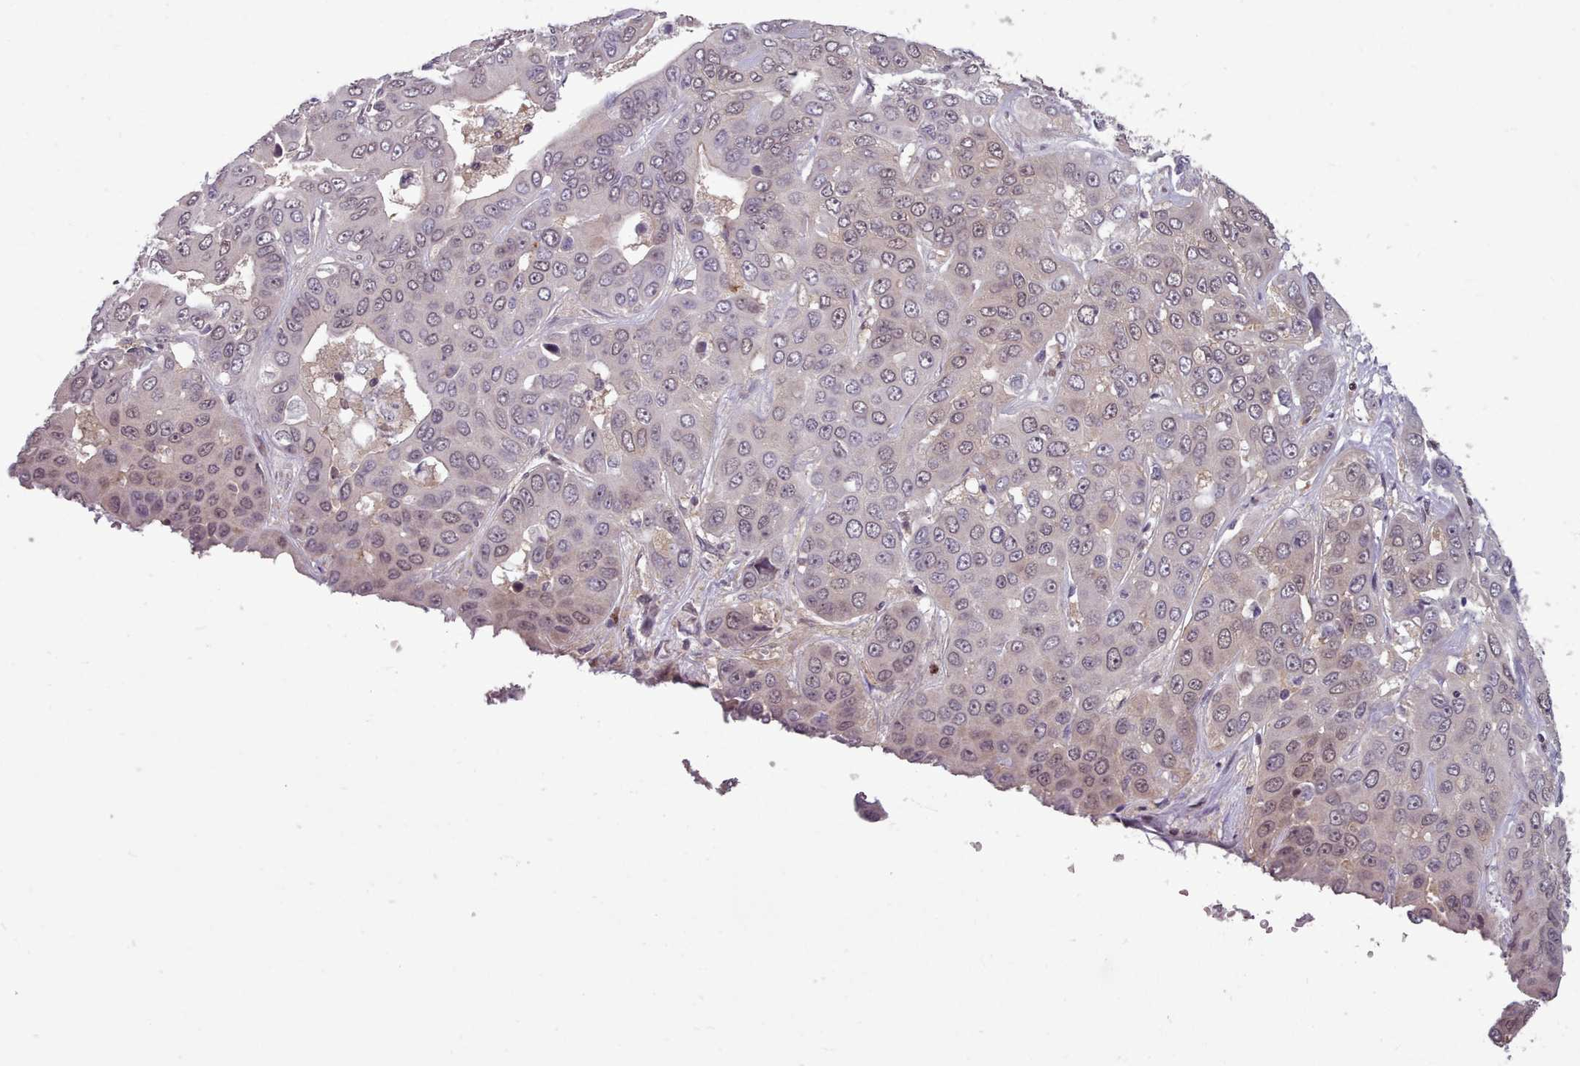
{"staining": {"intensity": "weak", "quantity": "25%-75%", "location": "nuclear"}, "tissue": "liver cancer", "cell_type": "Tumor cells", "image_type": "cancer", "snomed": [{"axis": "morphology", "description": "Cholangiocarcinoma"}, {"axis": "topography", "description": "Liver"}], "caption": "IHC (DAB (3,3'-diaminobenzidine)) staining of human liver cancer (cholangiocarcinoma) demonstrates weak nuclear protein positivity in approximately 25%-75% of tumor cells.", "gene": "ENSA", "patient": {"sex": "female", "age": 52}}